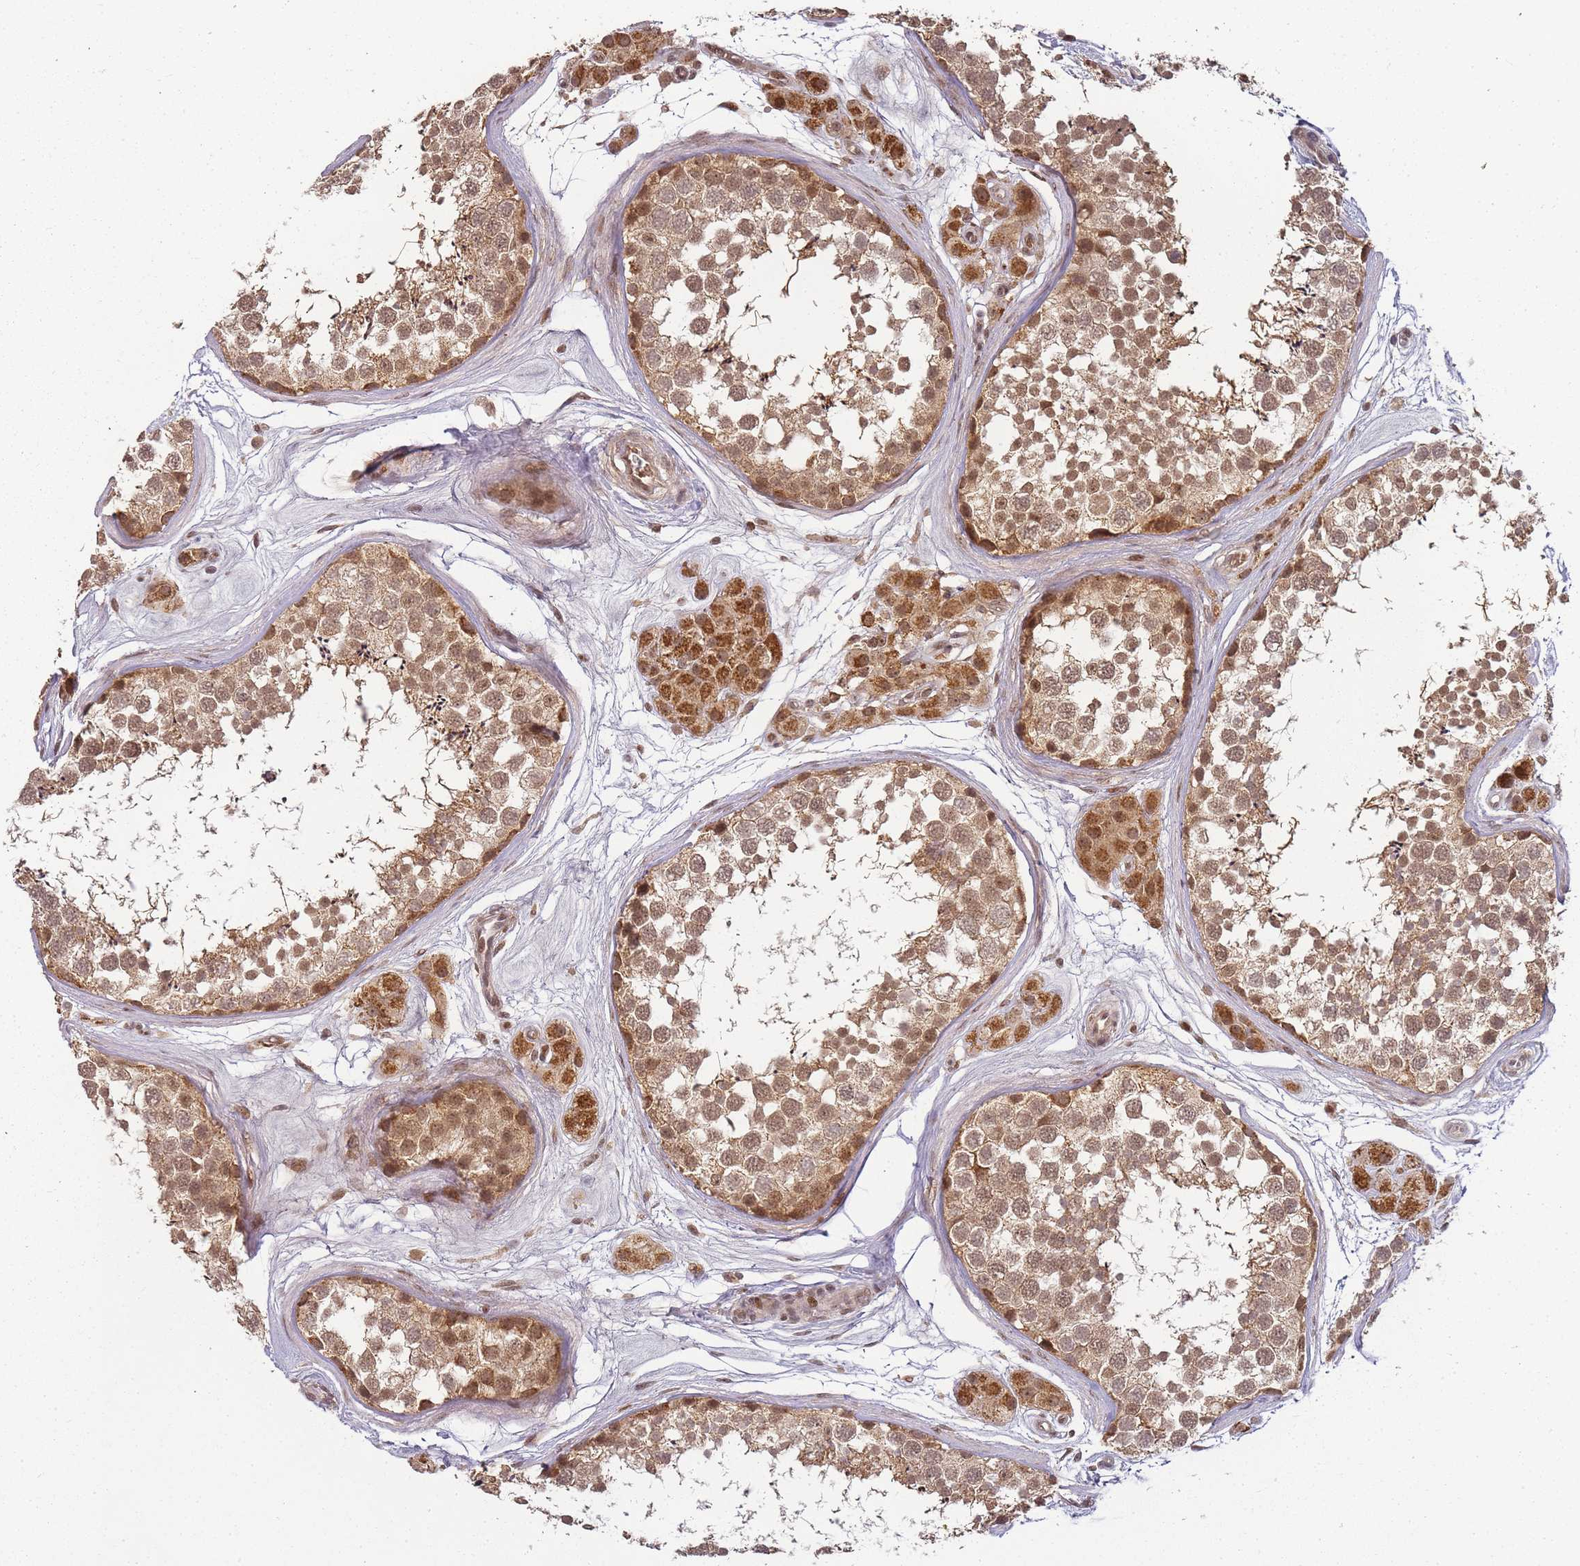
{"staining": {"intensity": "moderate", "quantity": ">75%", "location": "cytoplasmic/membranous"}, "tissue": "testis", "cell_type": "Cells in seminiferous ducts", "image_type": "normal", "snomed": [{"axis": "morphology", "description": "Normal tissue, NOS"}, {"axis": "topography", "description": "Testis"}], "caption": "A brown stain highlights moderate cytoplasmic/membranous expression of a protein in cells in seminiferous ducts of benign human testis. (DAB (3,3'-diaminobenzidine) = brown stain, brightfield microscopy at high magnification).", "gene": "ZNF497", "patient": {"sex": "male", "age": 56}}